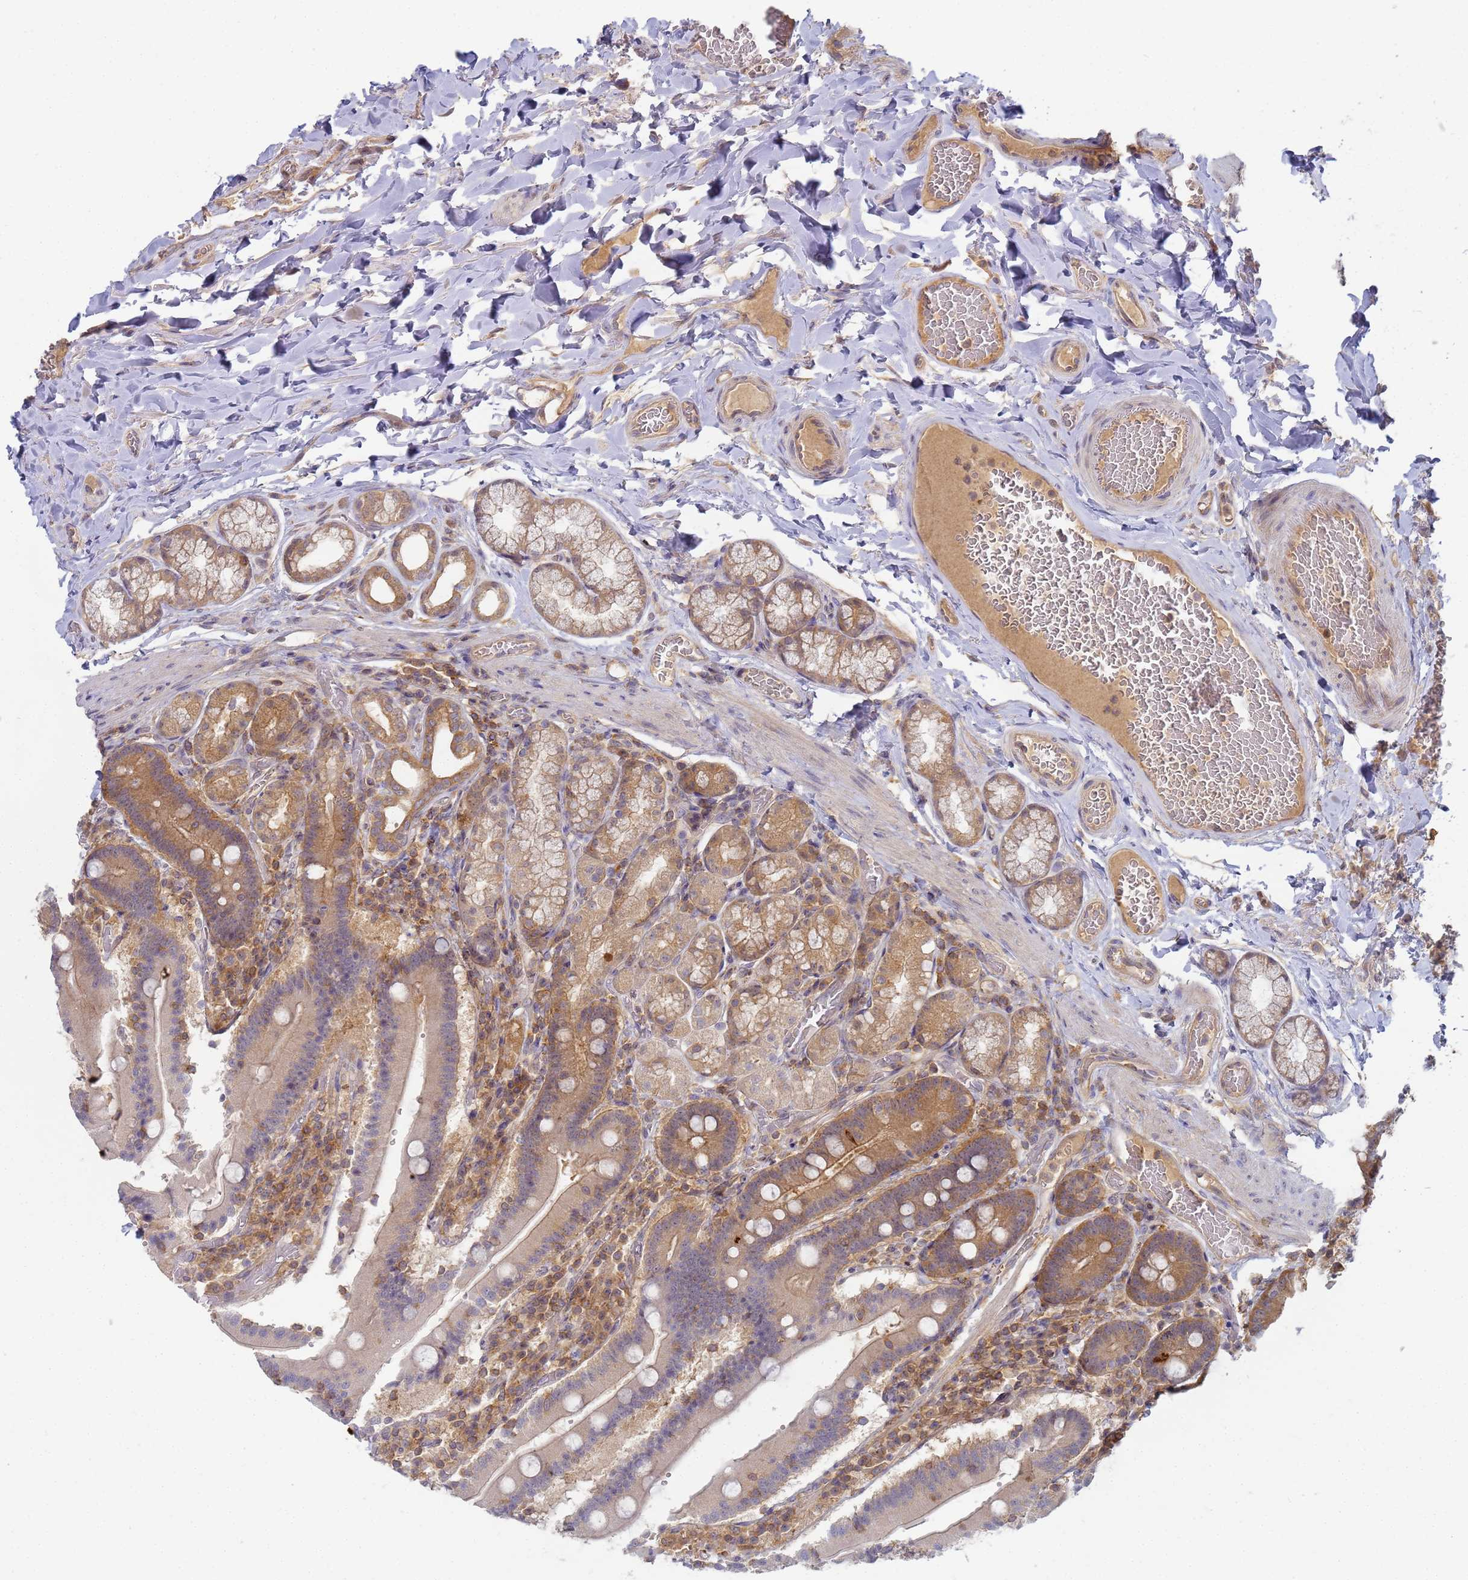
{"staining": {"intensity": "moderate", "quantity": ">75%", "location": "cytoplasmic/membranous"}, "tissue": "duodenum", "cell_type": "Glandular cells", "image_type": "normal", "snomed": [{"axis": "morphology", "description": "Normal tissue, NOS"}, {"axis": "topography", "description": "Duodenum"}], "caption": "High-magnification brightfield microscopy of unremarkable duodenum stained with DAB (brown) and counterstained with hematoxylin (blue). glandular cells exhibit moderate cytoplasmic/membranous positivity is identified in about>75% of cells.", "gene": "SHARPIN", "patient": {"sex": "female", "age": 62}}